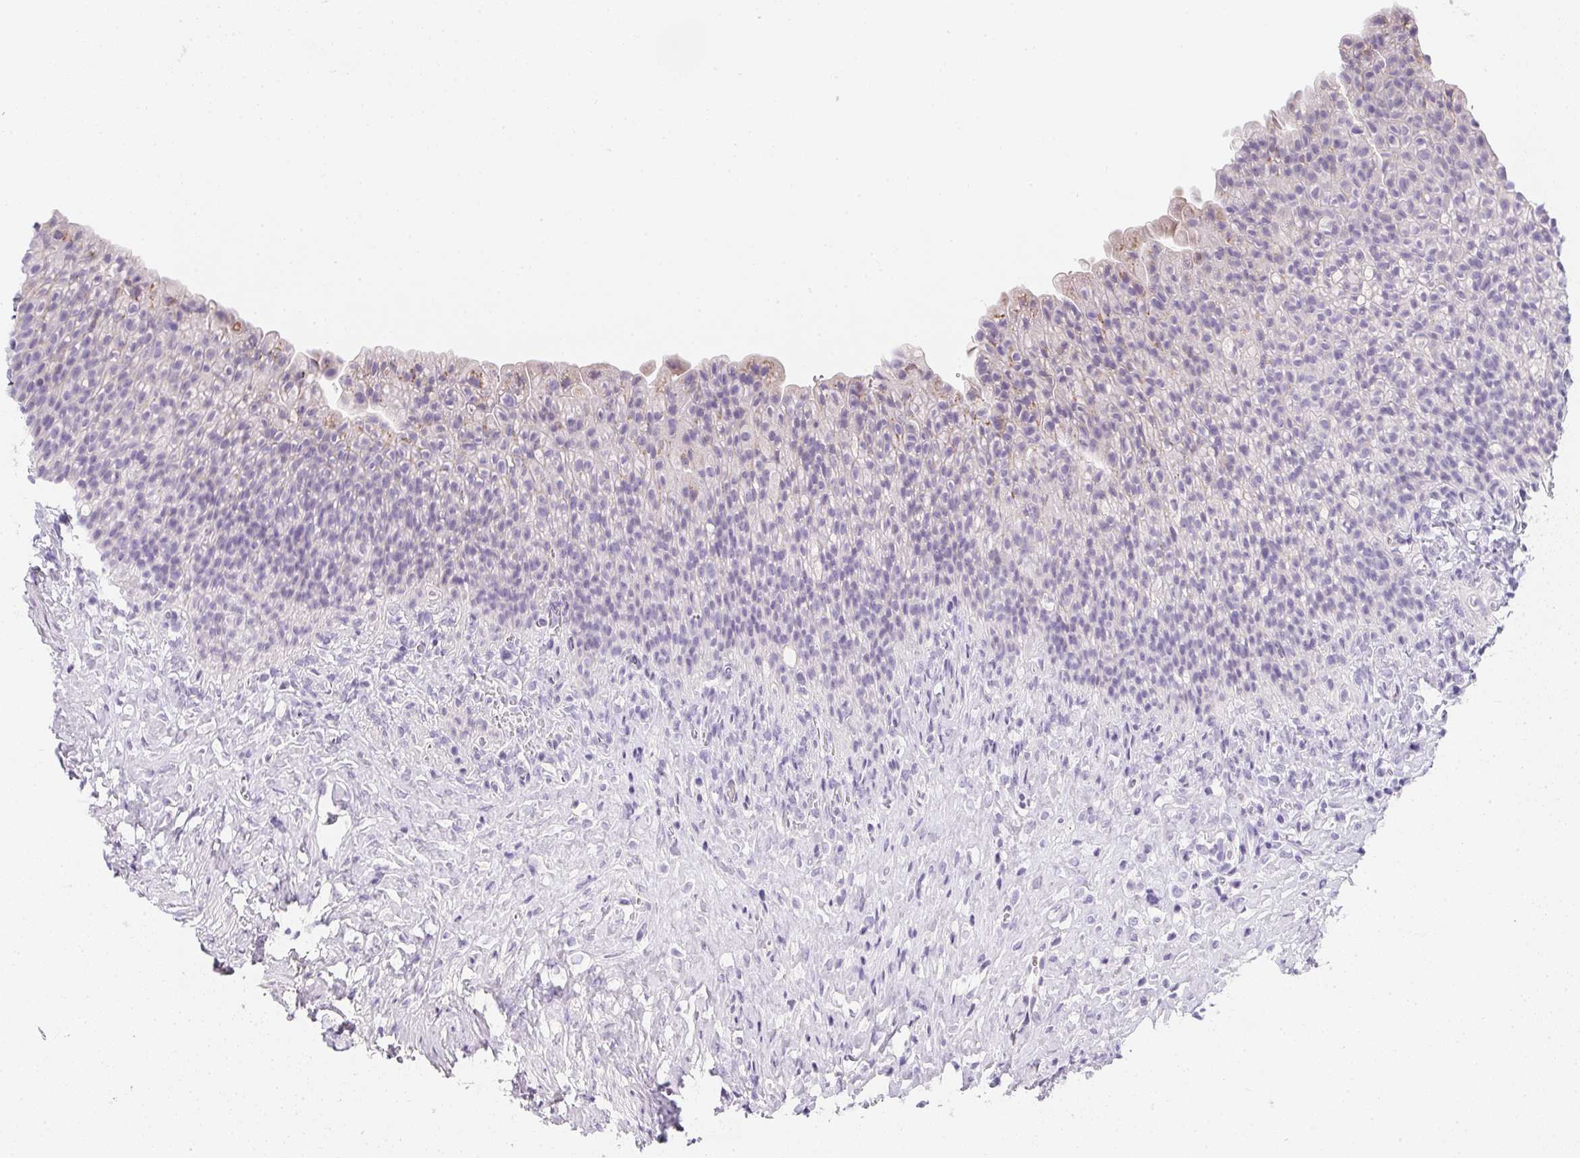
{"staining": {"intensity": "moderate", "quantity": "<25%", "location": "cytoplasmic/membranous"}, "tissue": "urinary bladder", "cell_type": "Urothelial cells", "image_type": "normal", "snomed": [{"axis": "morphology", "description": "Normal tissue, NOS"}, {"axis": "topography", "description": "Urinary bladder"}, {"axis": "topography", "description": "Prostate"}], "caption": "A photomicrograph showing moderate cytoplasmic/membranous staining in about <25% of urothelial cells in unremarkable urinary bladder, as visualized by brown immunohistochemical staining.", "gene": "MAP1A", "patient": {"sex": "male", "age": 76}}